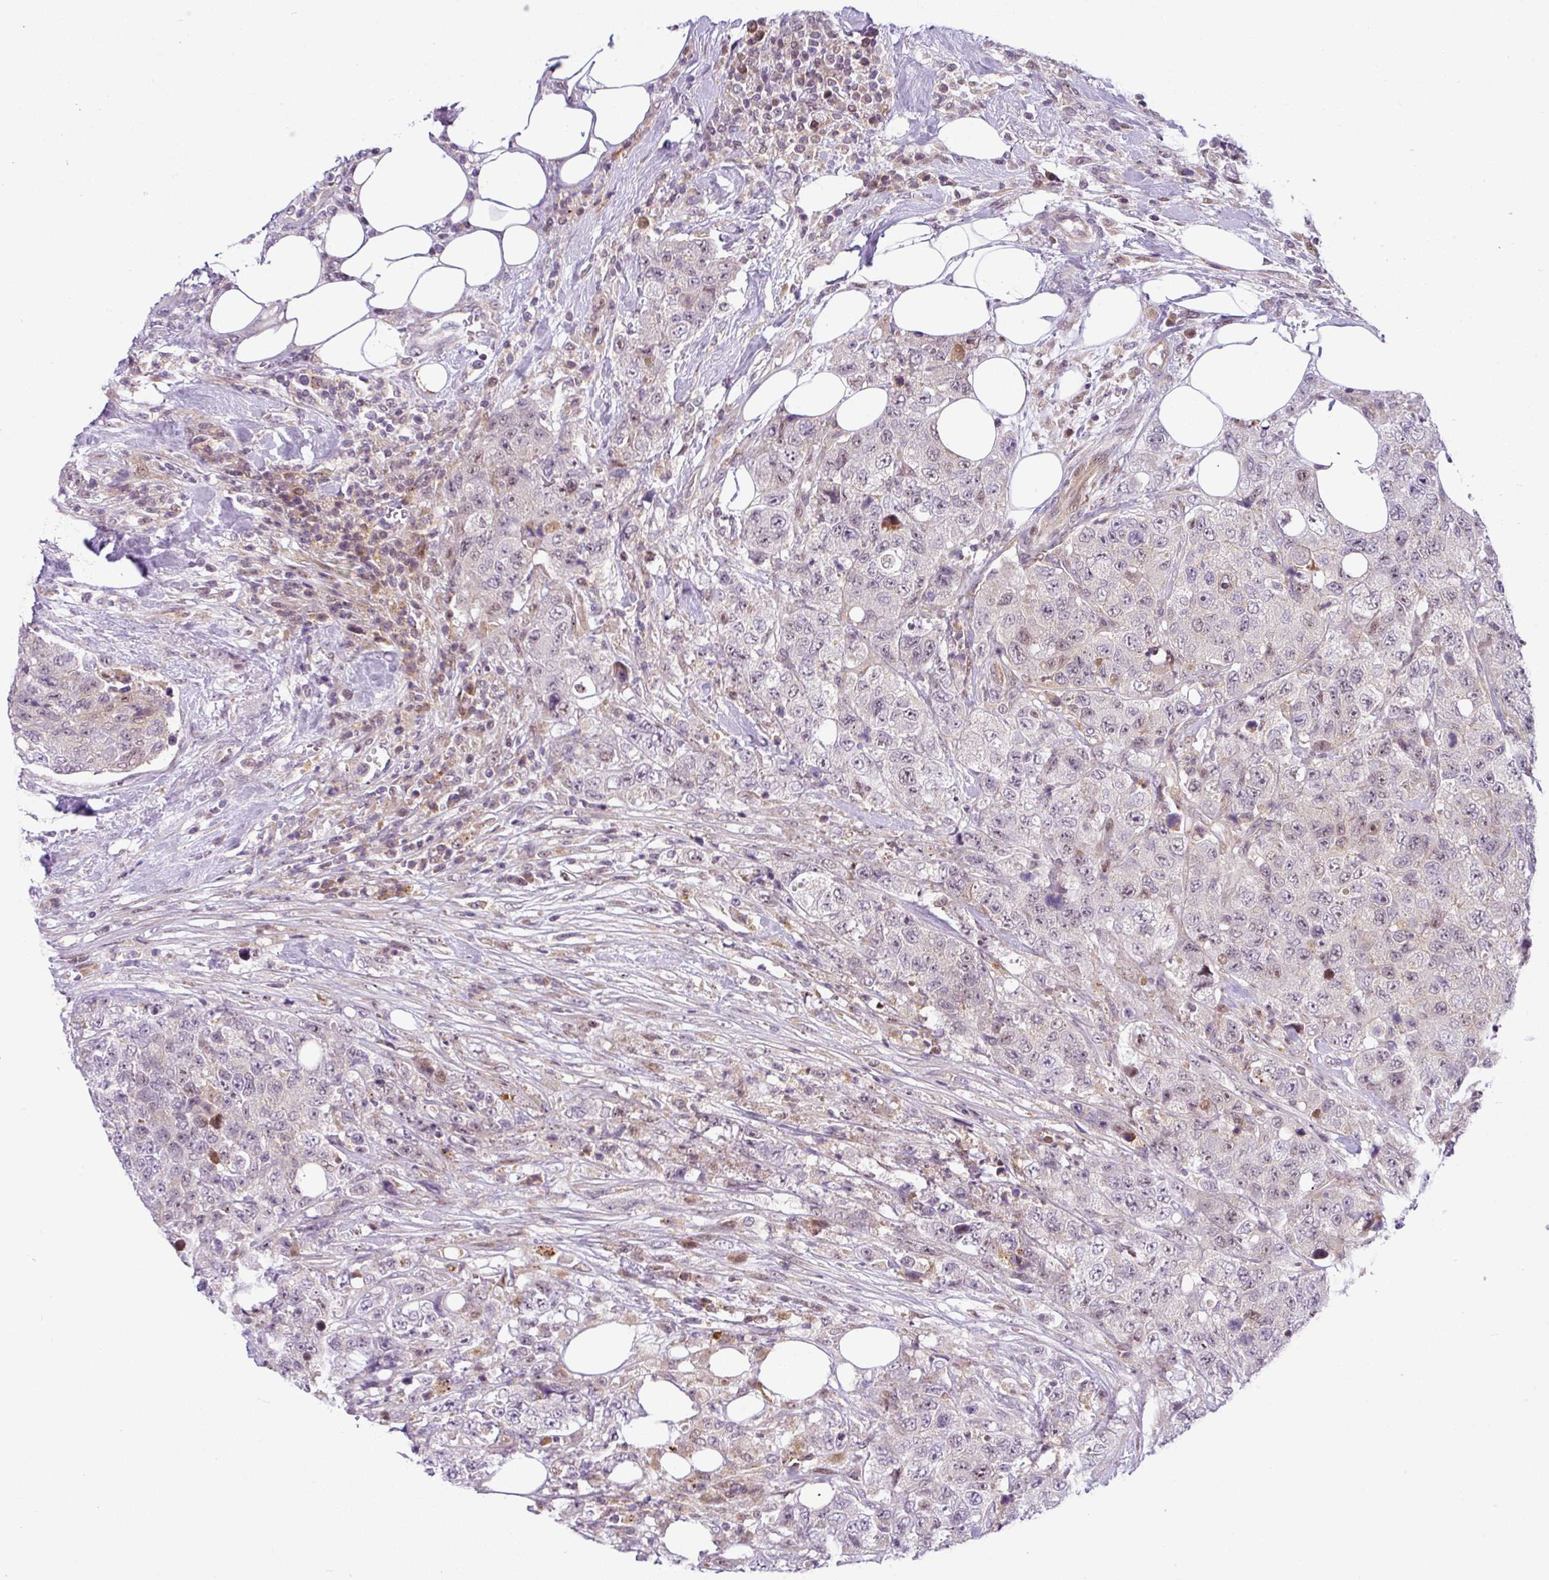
{"staining": {"intensity": "negative", "quantity": "none", "location": "none"}, "tissue": "urothelial cancer", "cell_type": "Tumor cells", "image_type": "cancer", "snomed": [{"axis": "morphology", "description": "Urothelial carcinoma, High grade"}, {"axis": "topography", "description": "Urinary bladder"}], "caption": "The photomicrograph demonstrates no staining of tumor cells in urothelial cancer.", "gene": "NDUFB2", "patient": {"sex": "female", "age": 78}}